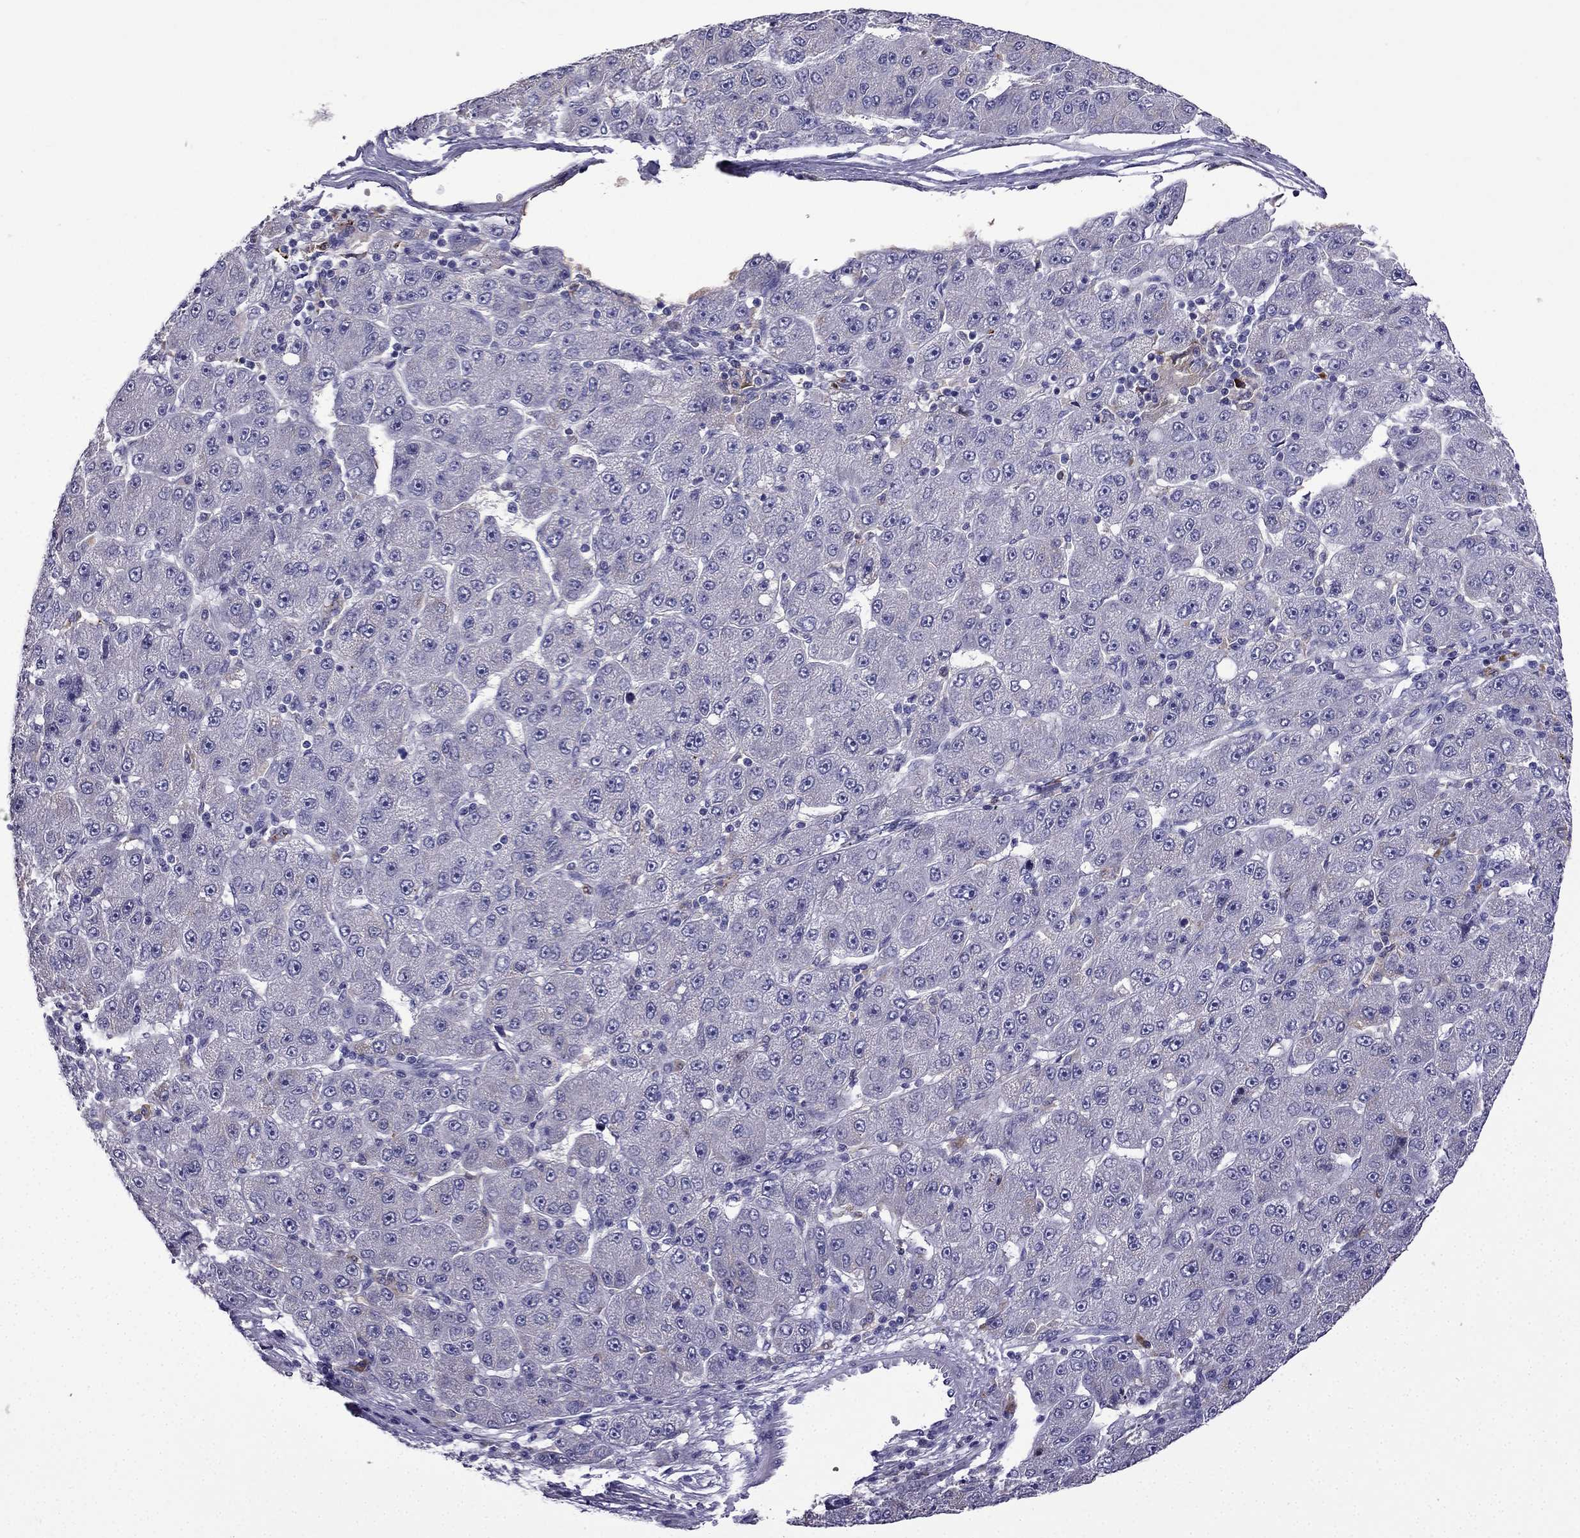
{"staining": {"intensity": "negative", "quantity": "none", "location": "none"}, "tissue": "liver cancer", "cell_type": "Tumor cells", "image_type": "cancer", "snomed": [{"axis": "morphology", "description": "Carcinoma, Hepatocellular, NOS"}, {"axis": "topography", "description": "Liver"}], "caption": "Image shows no protein expression in tumor cells of liver hepatocellular carcinoma tissue.", "gene": "TSSK4", "patient": {"sex": "male", "age": 67}}